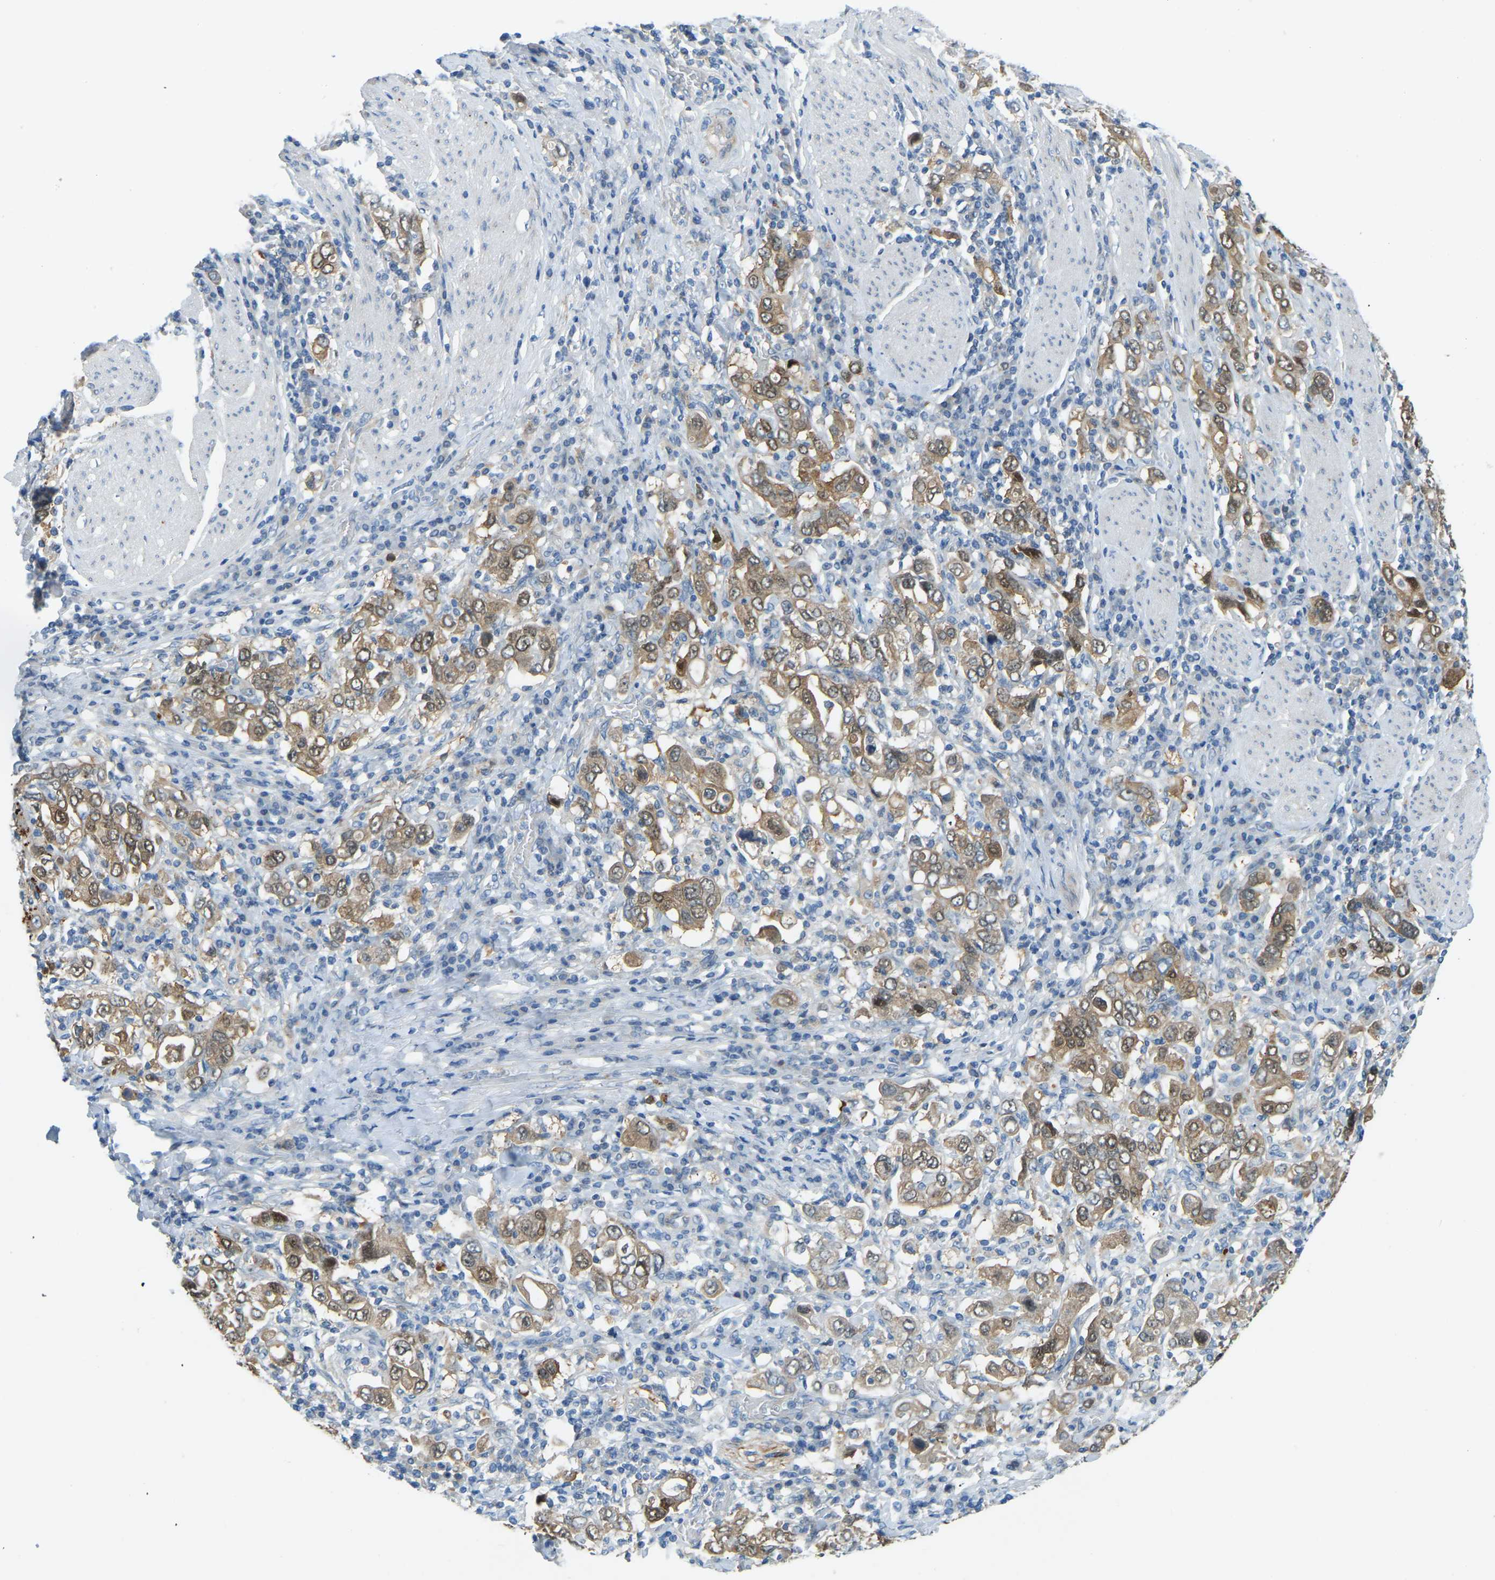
{"staining": {"intensity": "moderate", "quantity": ">75%", "location": "cytoplasmic/membranous"}, "tissue": "stomach cancer", "cell_type": "Tumor cells", "image_type": "cancer", "snomed": [{"axis": "morphology", "description": "Adenocarcinoma, NOS"}, {"axis": "topography", "description": "Stomach, upper"}], "caption": "Protein staining demonstrates moderate cytoplasmic/membranous expression in approximately >75% of tumor cells in stomach cancer (adenocarcinoma).", "gene": "NME8", "patient": {"sex": "male", "age": 62}}